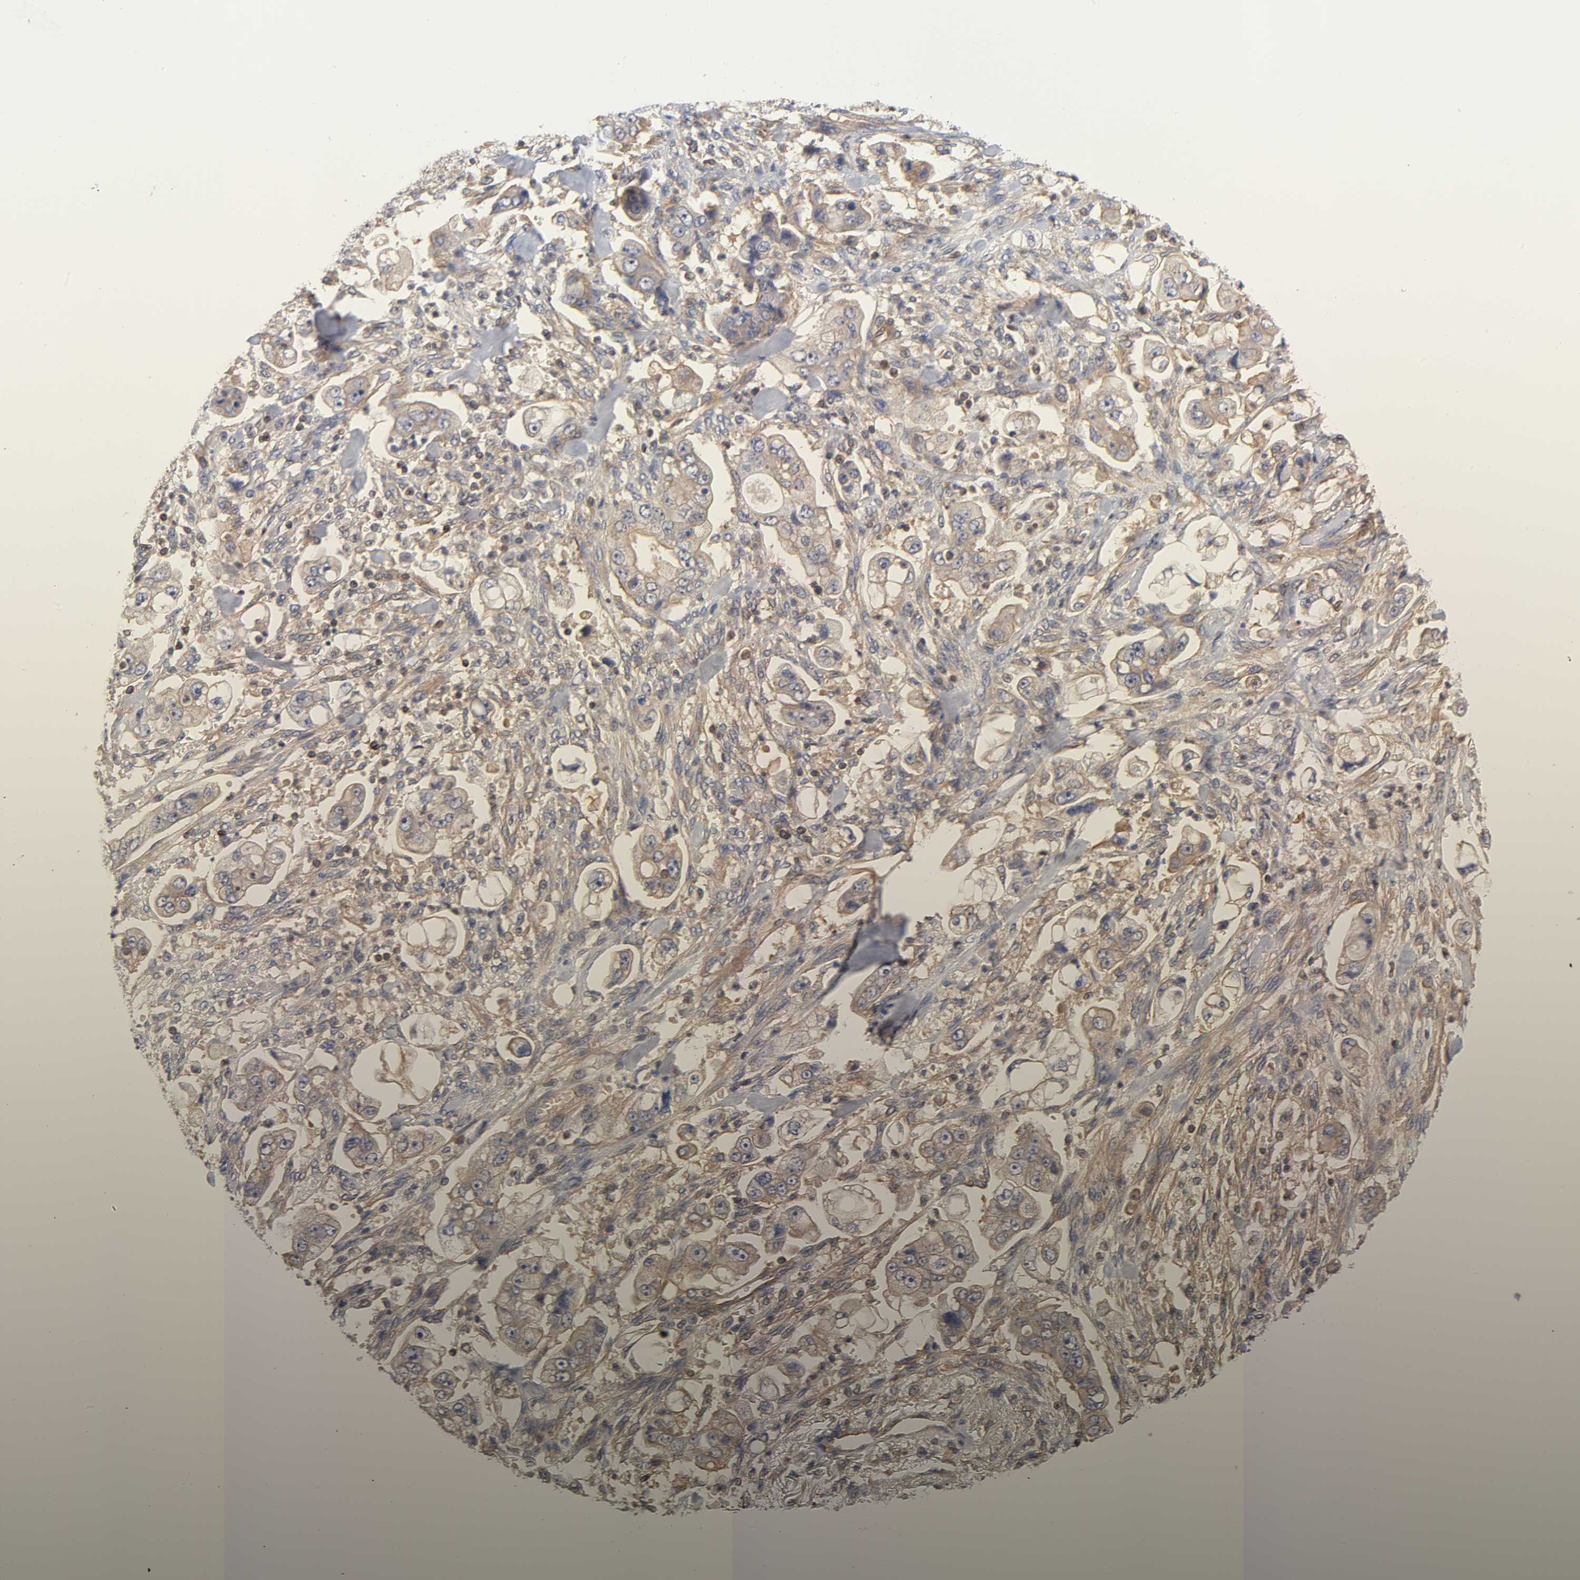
{"staining": {"intensity": "weak", "quantity": ">75%", "location": "cytoplasmic/membranous"}, "tissue": "stomach cancer", "cell_type": "Tumor cells", "image_type": "cancer", "snomed": [{"axis": "morphology", "description": "Adenocarcinoma, NOS"}, {"axis": "topography", "description": "Stomach"}], "caption": "Weak cytoplasmic/membranous protein expression is appreciated in about >75% of tumor cells in adenocarcinoma (stomach).", "gene": "STRN3", "patient": {"sex": "male", "age": 62}}